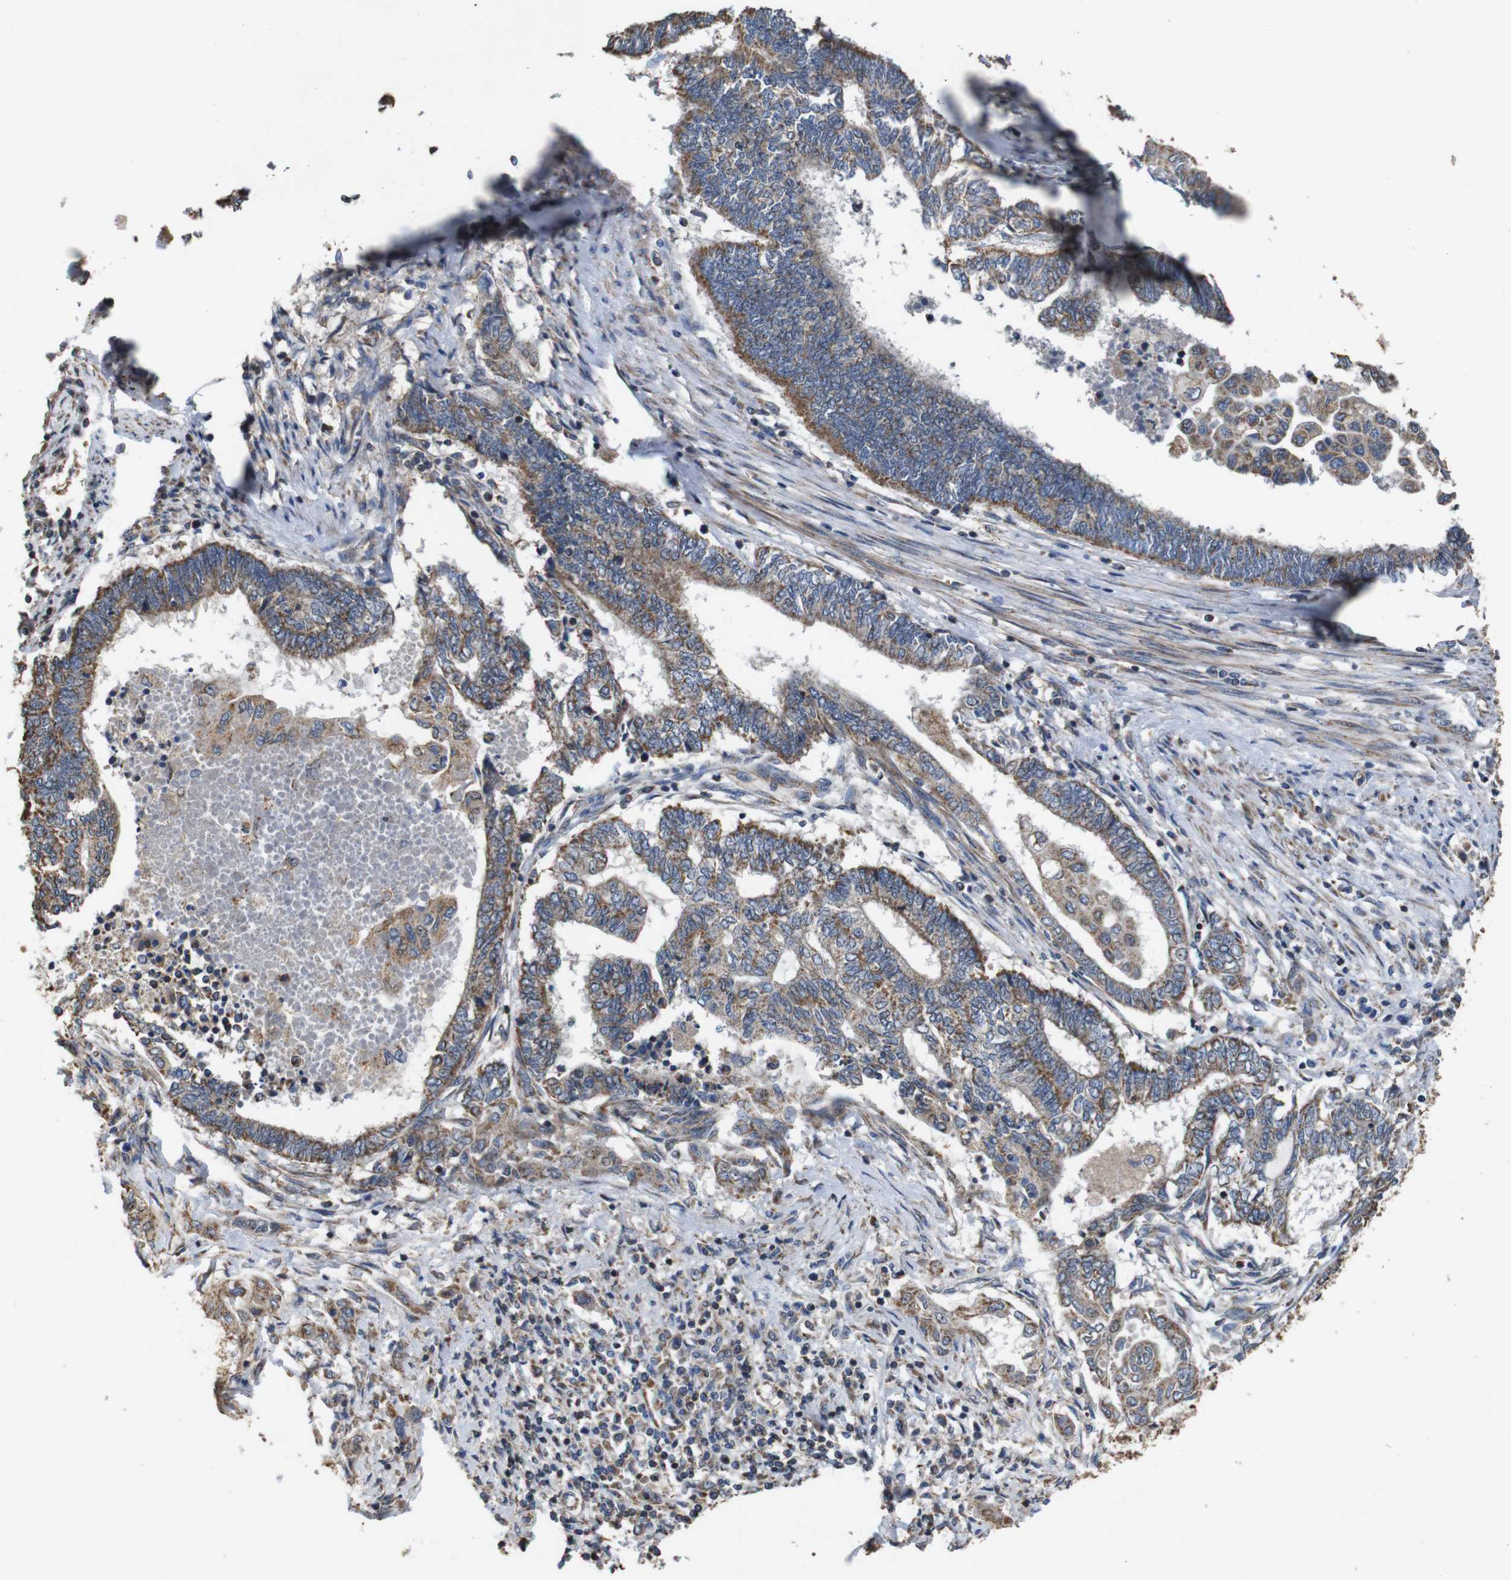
{"staining": {"intensity": "moderate", "quantity": ">75%", "location": "cytoplasmic/membranous"}, "tissue": "endometrial cancer", "cell_type": "Tumor cells", "image_type": "cancer", "snomed": [{"axis": "morphology", "description": "Adenocarcinoma, NOS"}, {"axis": "topography", "description": "Uterus"}, {"axis": "topography", "description": "Endometrium"}], "caption": "Tumor cells display medium levels of moderate cytoplasmic/membranous staining in about >75% of cells in human endometrial cancer (adenocarcinoma).", "gene": "SNN", "patient": {"sex": "female", "age": 70}}